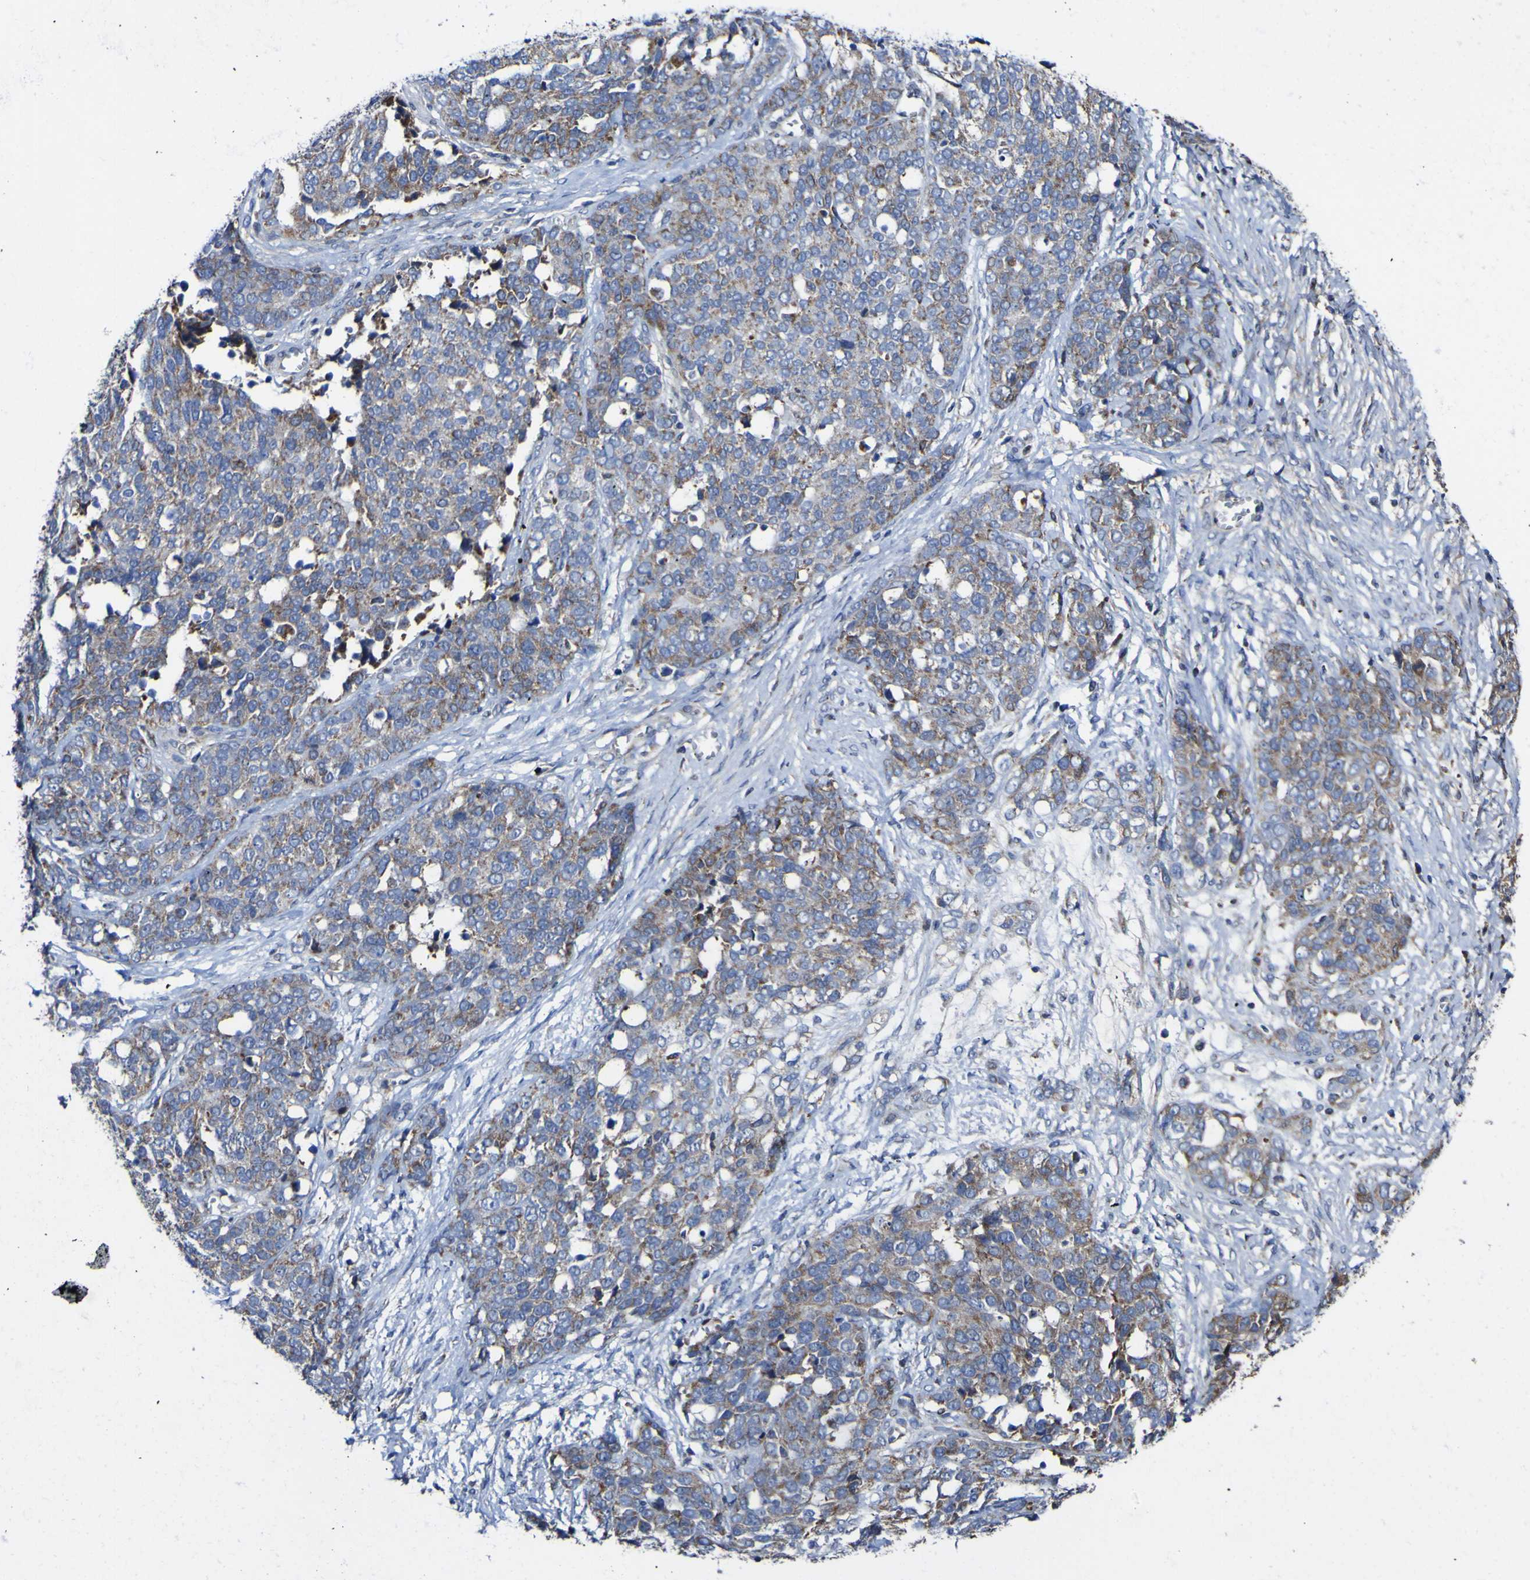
{"staining": {"intensity": "moderate", "quantity": "25%-75%", "location": "cytoplasmic/membranous"}, "tissue": "ovarian cancer", "cell_type": "Tumor cells", "image_type": "cancer", "snomed": [{"axis": "morphology", "description": "Cystadenocarcinoma, serous, NOS"}, {"axis": "topography", "description": "Ovary"}], "caption": "Protein staining displays moderate cytoplasmic/membranous expression in approximately 25%-75% of tumor cells in ovarian serous cystadenocarcinoma.", "gene": "CCDC90B", "patient": {"sex": "female", "age": 44}}